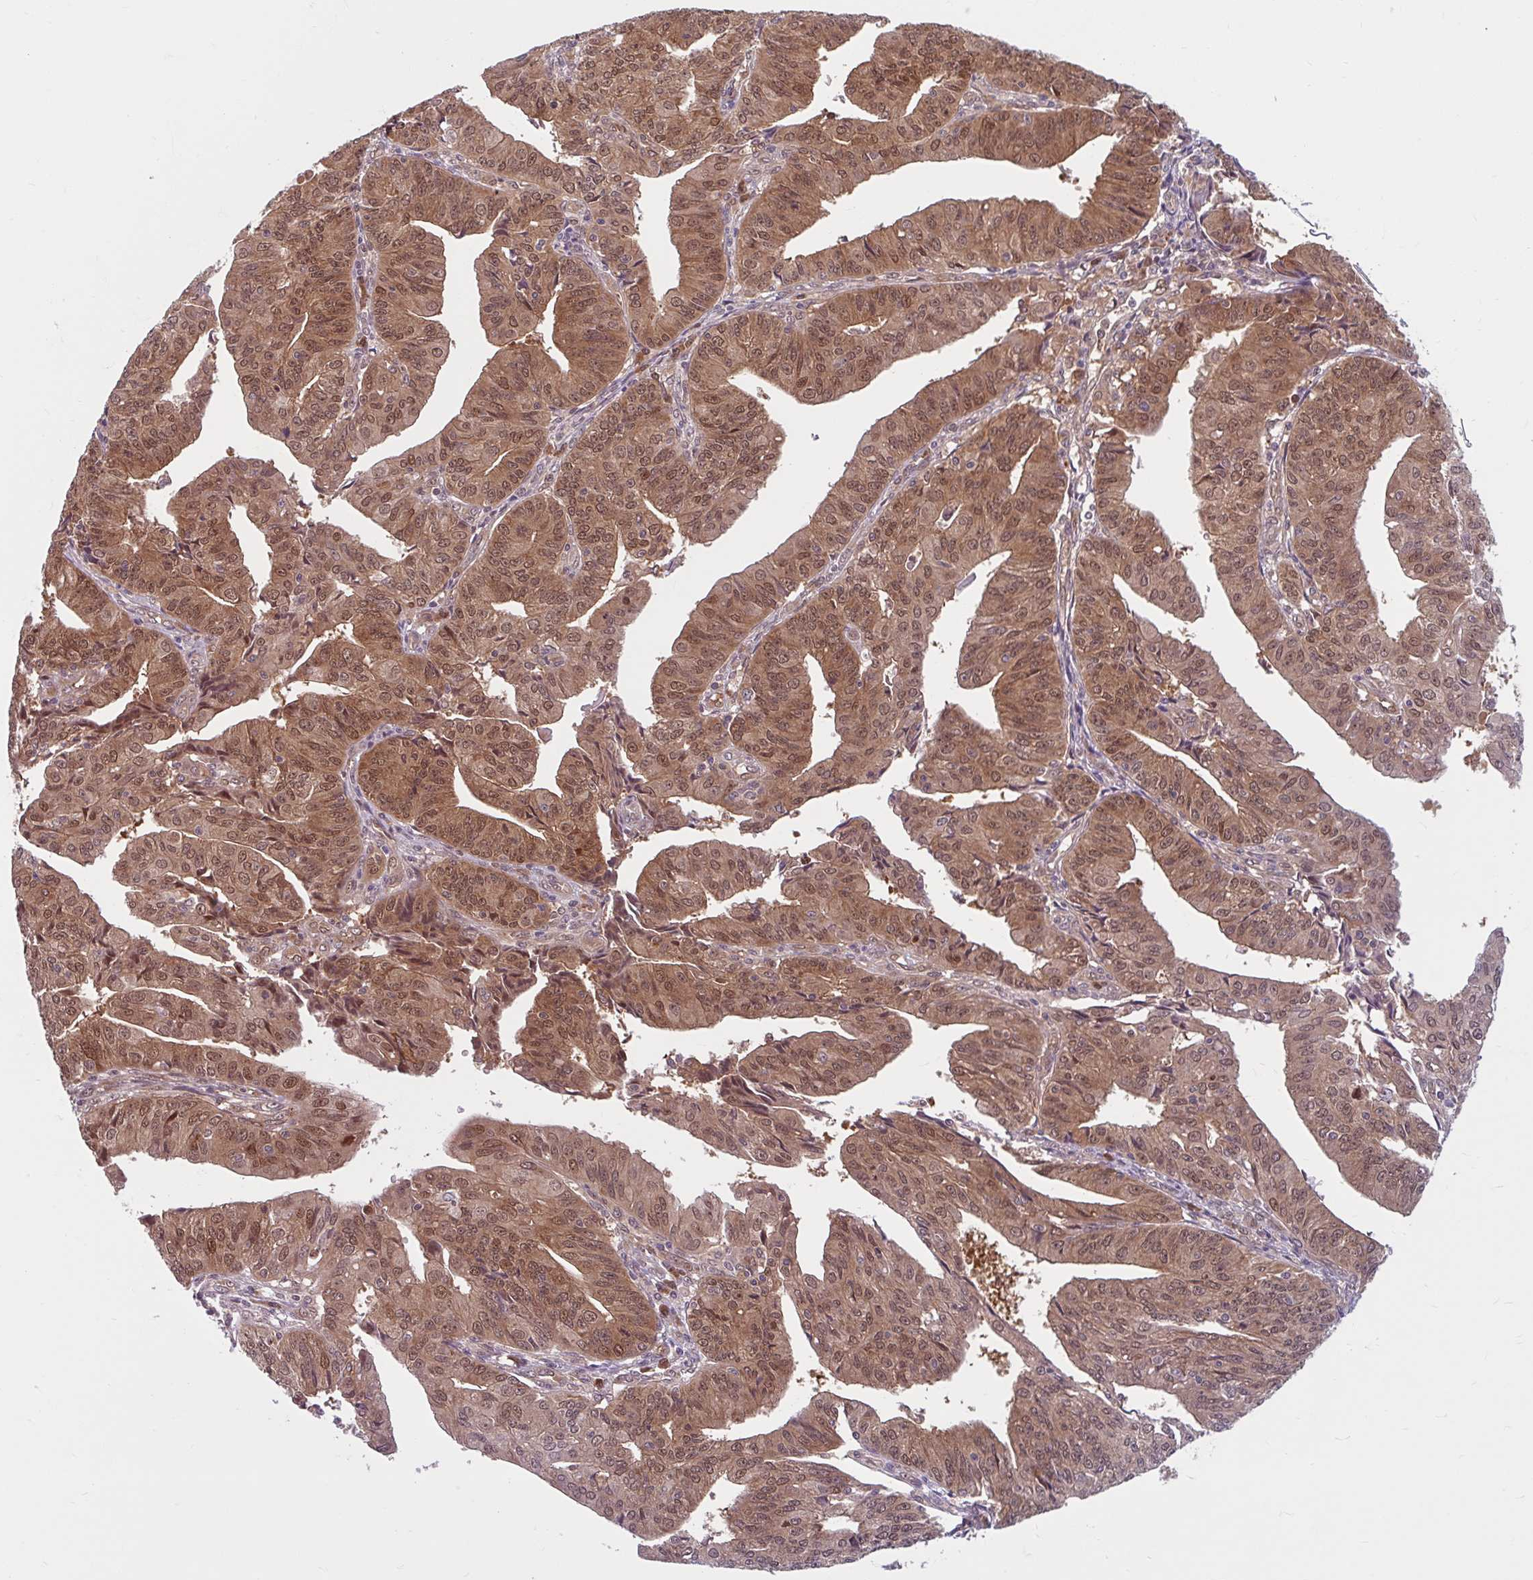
{"staining": {"intensity": "moderate", "quantity": ">75%", "location": "cytoplasmic/membranous,nuclear"}, "tissue": "endometrial cancer", "cell_type": "Tumor cells", "image_type": "cancer", "snomed": [{"axis": "morphology", "description": "Adenocarcinoma, NOS"}, {"axis": "topography", "description": "Endometrium"}], "caption": "There is medium levels of moderate cytoplasmic/membranous and nuclear expression in tumor cells of endometrial cancer, as demonstrated by immunohistochemical staining (brown color).", "gene": "HMBS", "patient": {"sex": "female", "age": 56}}